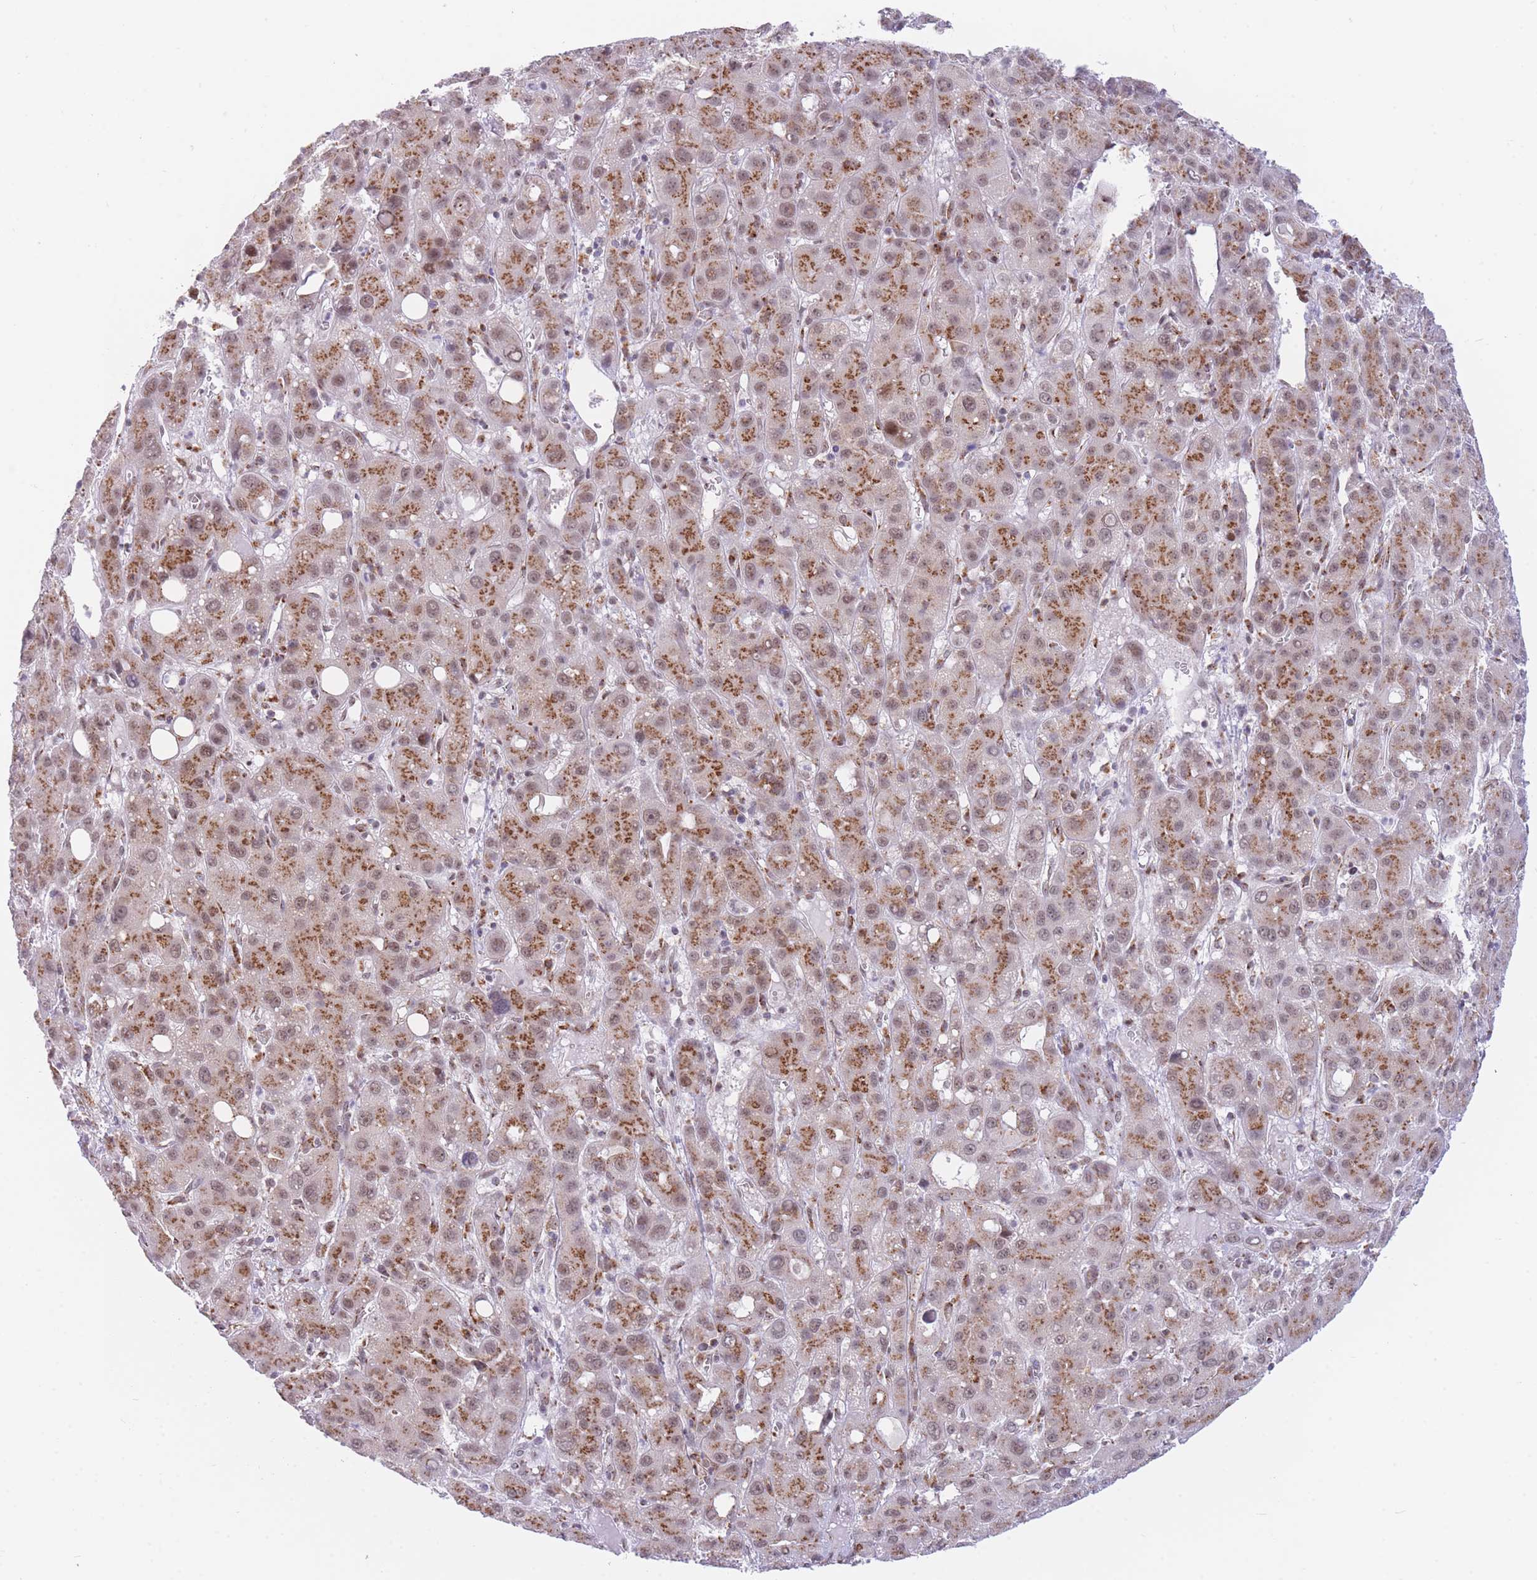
{"staining": {"intensity": "moderate", "quantity": ">75%", "location": "cytoplasmic/membranous,nuclear"}, "tissue": "liver cancer", "cell_type": "Tumor cells", "image_type": "cancer", "snomed": [{"axis": "morphology", "description": "Carcinoma, Hepatocellular, NOS"}, {"axis": "topography", "description": "Liver"}], "caption": "Protein staining exhibits moderate cytoplasmic/membranous and nuclear staining in approximately >75% of tumor cells in liver cancer.", "gene": "INO80C", "patient": {"sex": "male", "age": 55}}